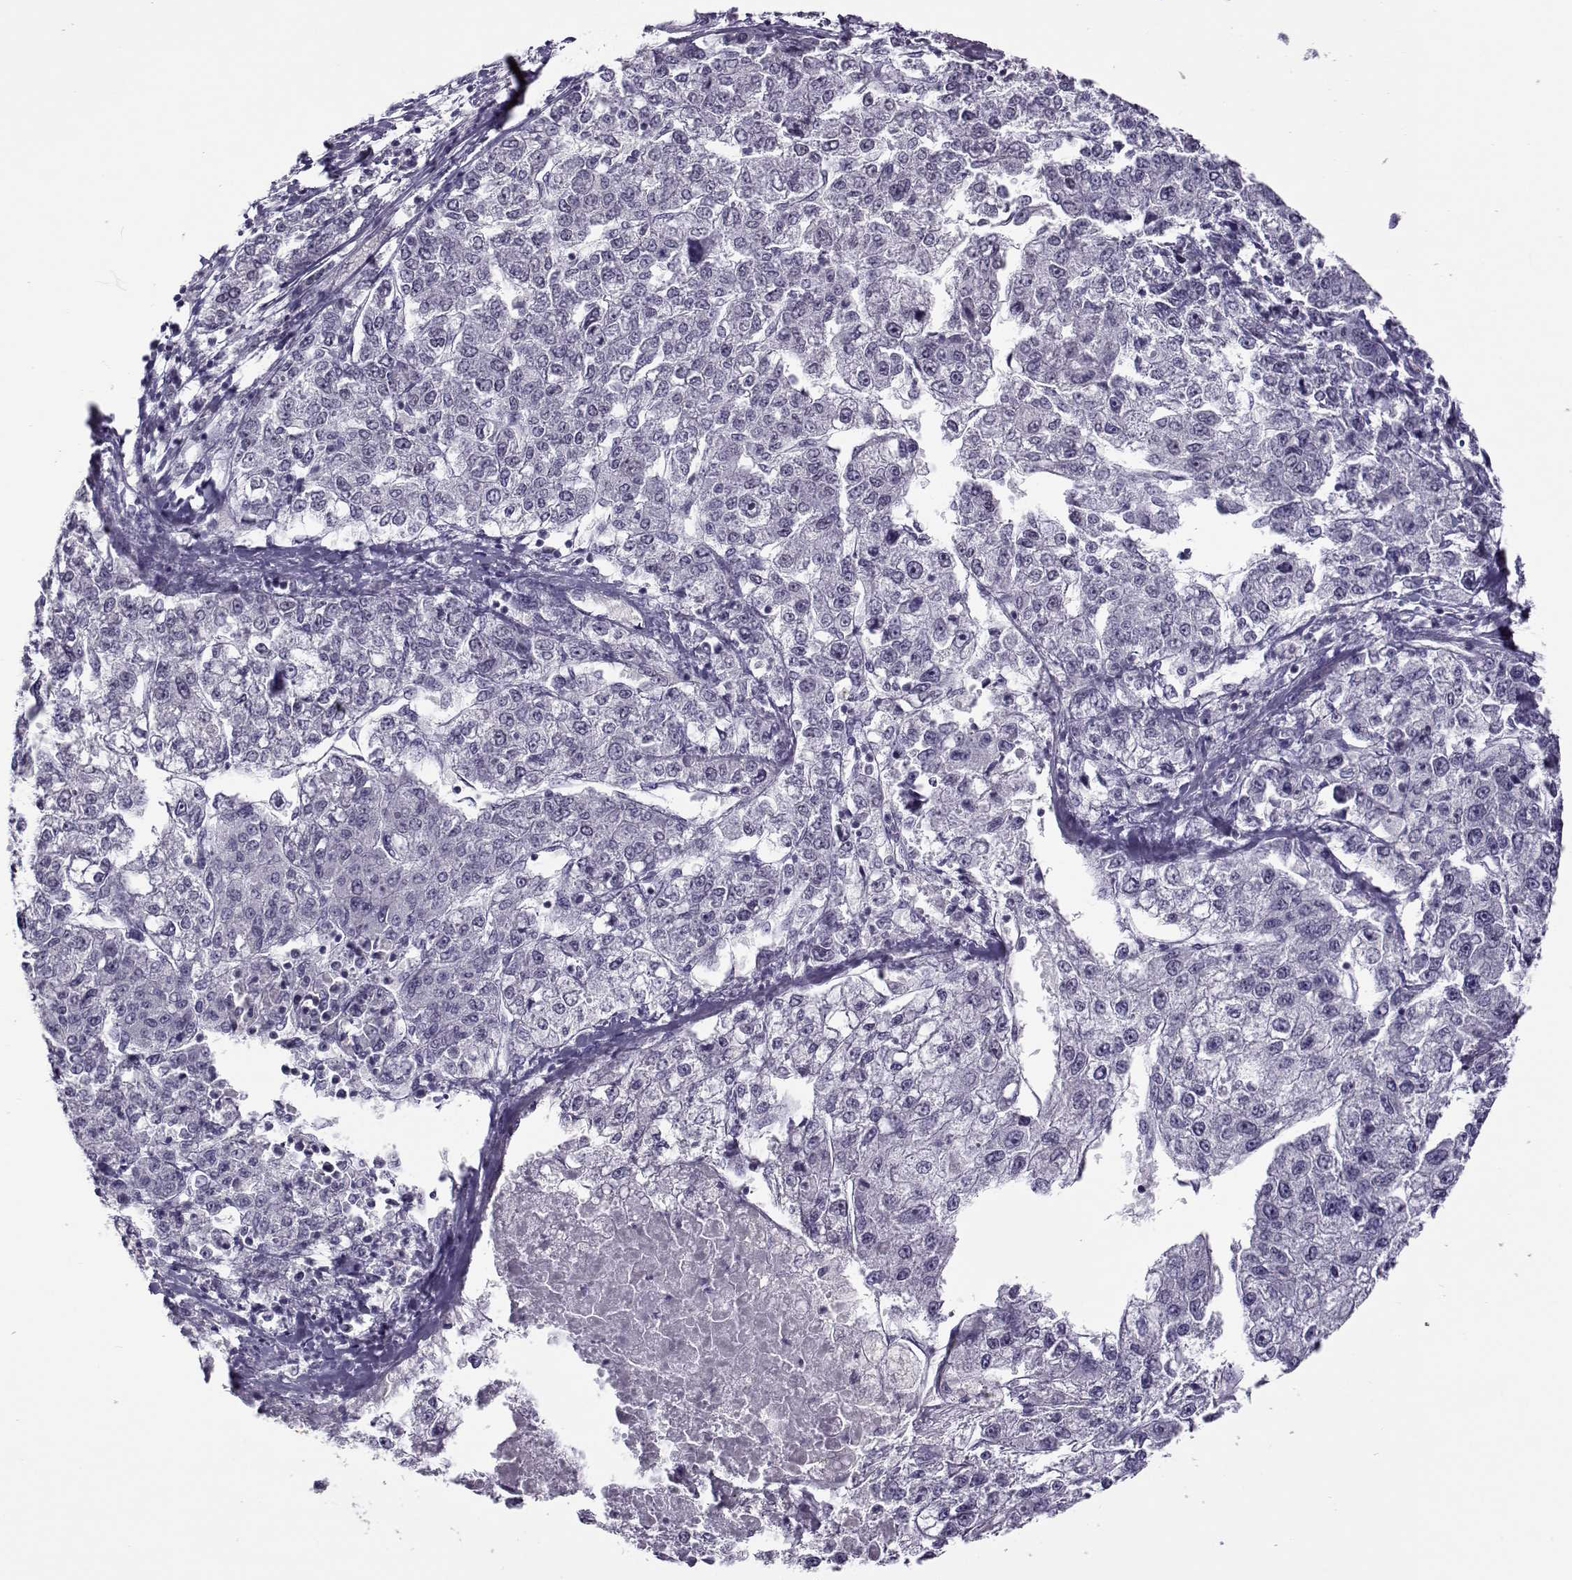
{"staining": {"intensity": "negative", "quantity": "none", "location": "none"}, "tissue": "liver cancer", "cell_type": "Tumor cells", "image_type": "cancer", "snomed": [{"axis": "morphology", "description": "Carcinoma, Hepatocellular, NOS"}, {"axis": "topography", "description": "Liver"}], "caption": "A micrograph of liver cancer (hepatocellular carcinoma) stained for a protein reveals no brown staining in tumor cells.", "gene": "BACH1", "patient": {"sex": "male", "age": 56}}